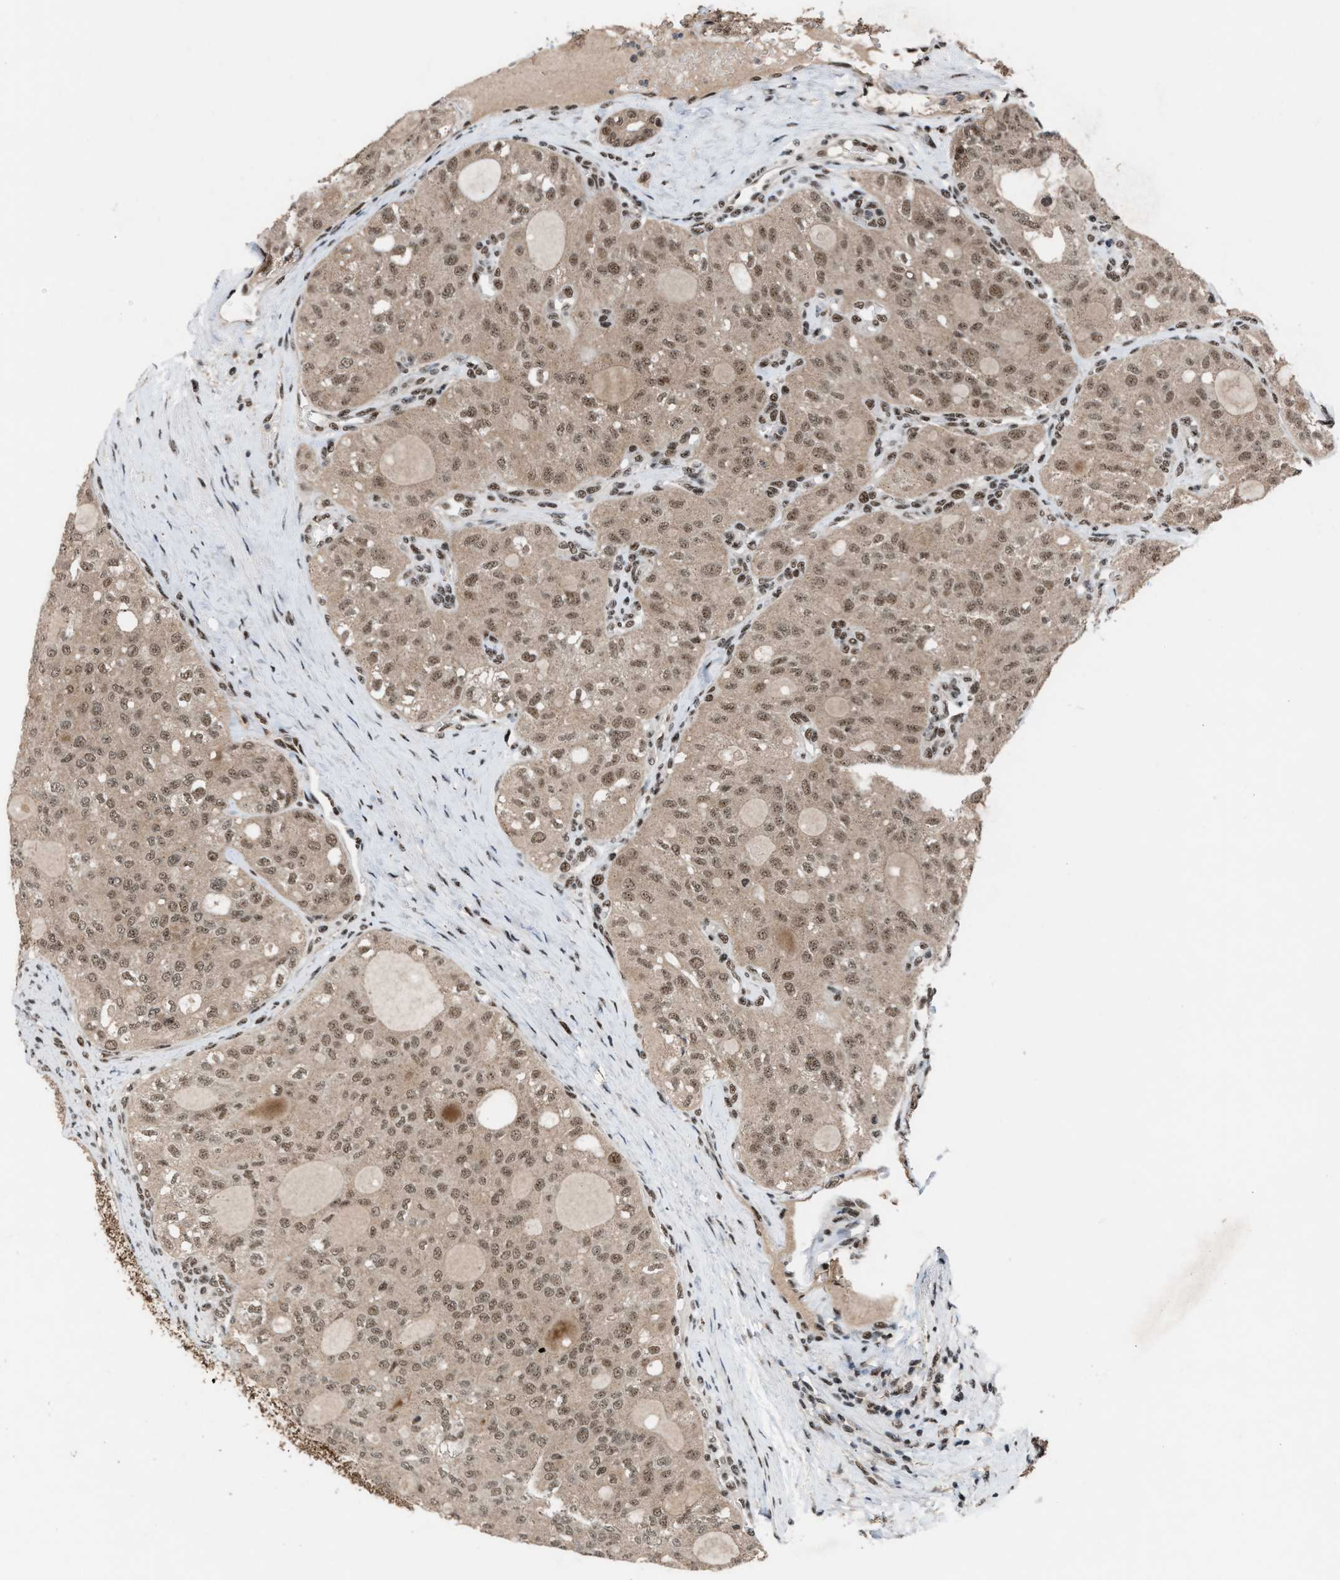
{"staining": {"intensity": "moderate", "quantity": ">75%", "location": "cytoplasmic/membranous,nuclear"}, "tissue": "thyroid cancer", "cell_type": "Tumor cells", "image_type": "cancer", "snomed": [{"axis": "morphology", "description": "Follicular adenoma carcinoma, NOS"}, {"axis": "topography", "description": "Thyroid gland"}], "caption": "IHC of human follicular adenoma carcinoma (thyroid) displays medium levels of moderate cytoplasmic/membranous and nuclear expression in approximately >75% of tumor cells. (DAB = brown stain, brightfield microscopy at high magnification).", "gene": "PRPF4", "patient": {"sex": "male", "age": 75}}